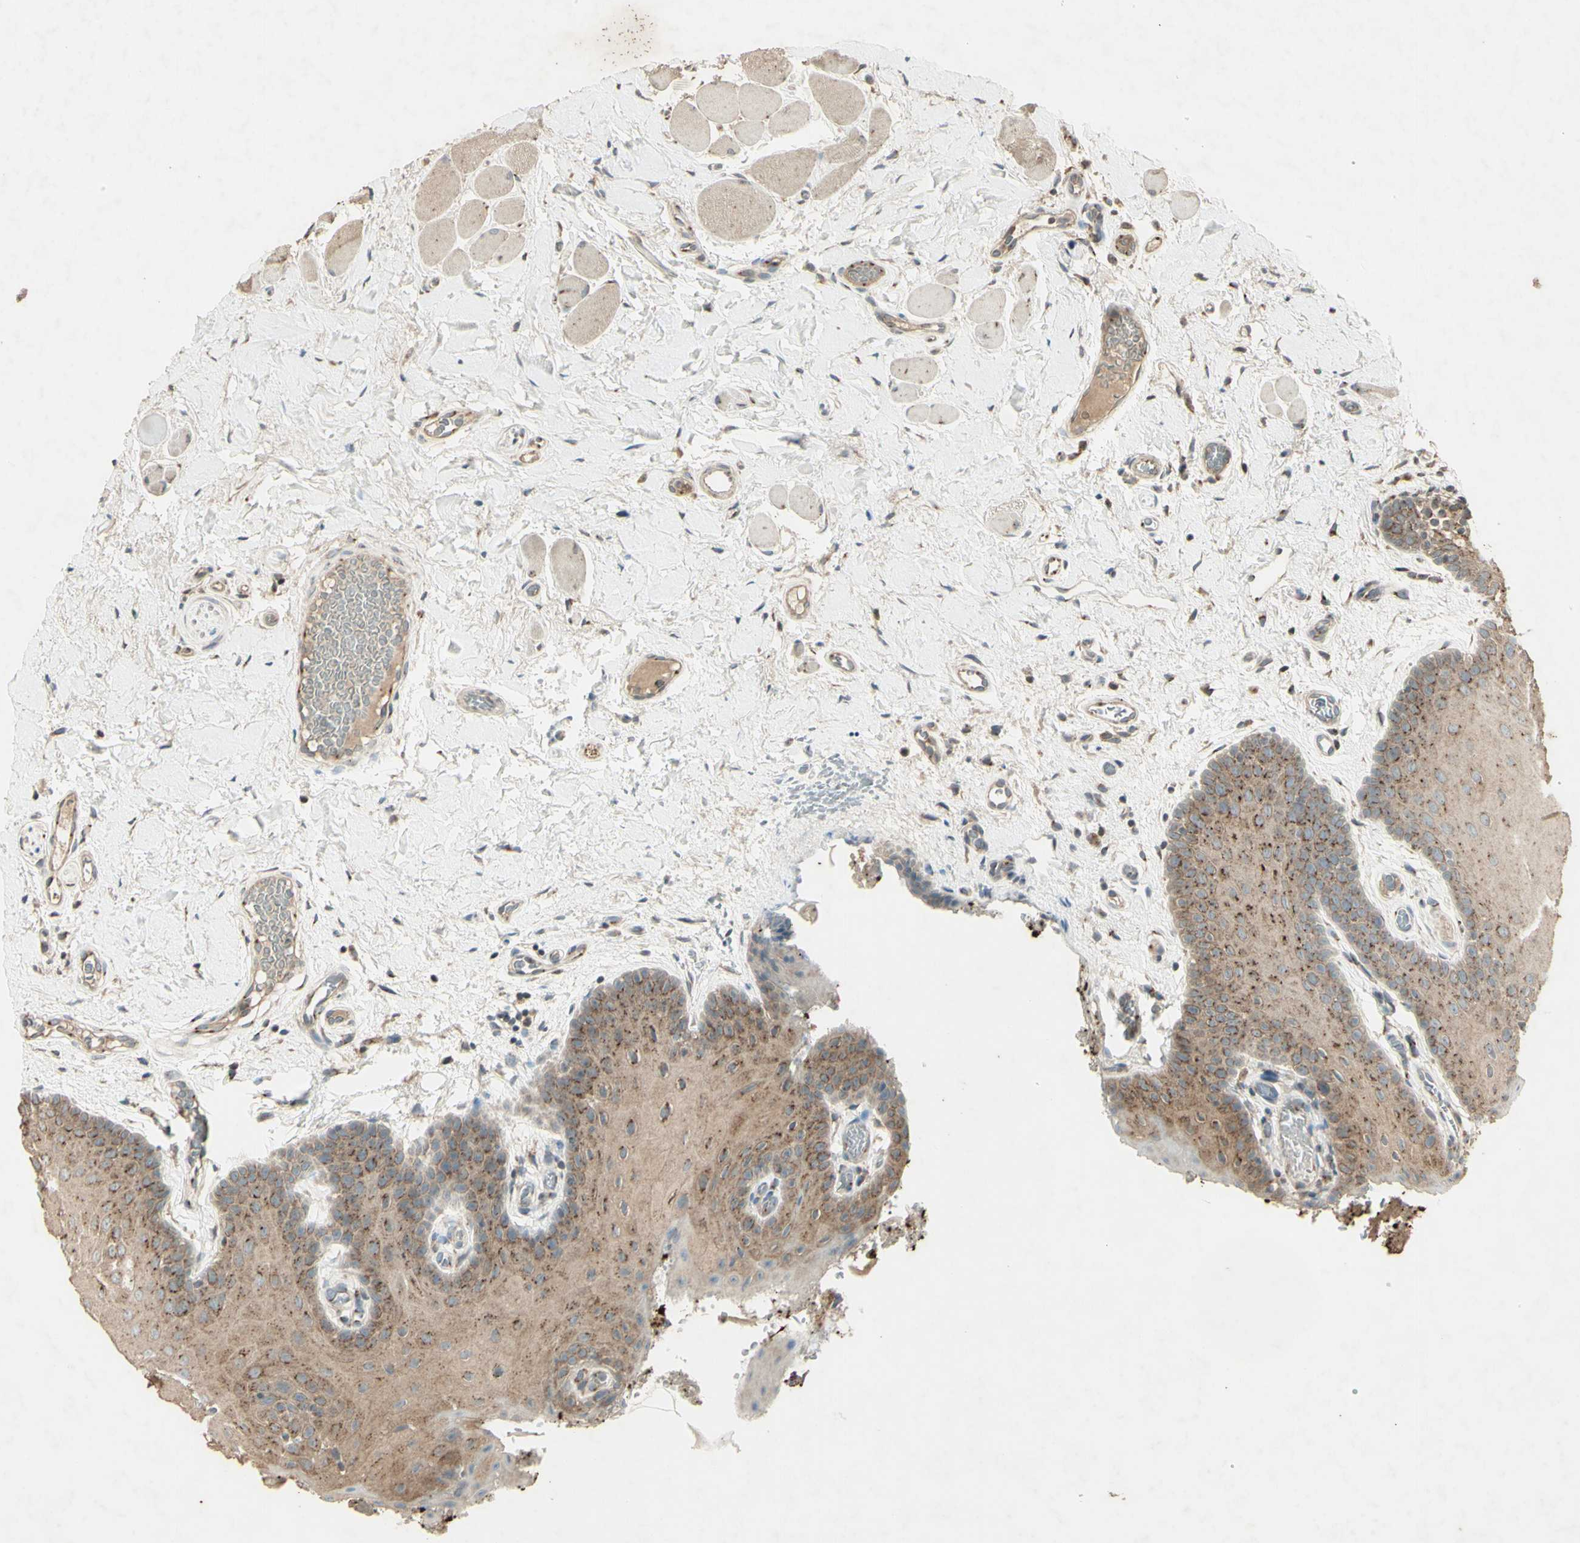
{"staining": {"intensity": "moderate", "quantity": ">75%", "location": "cytoplasmic/membranous"}, "tissue": "oral mucosa", "cell_type": "Squamous epithelial cells", "image_type": "normal", "snomed": [{"axis": "morphology", "description": "Normal tissue, NOS"}, {"axis": "topography", "description": "Oral tissue"}], "caption": "Protein staining demonstrates moderate cytoplasmic/membranous expression in approximately >75% of squamous epithelial cells in unremarkable oral mucosa.", "gene": "AP1G1", "patient": {"sex": "male", "age": 54}}